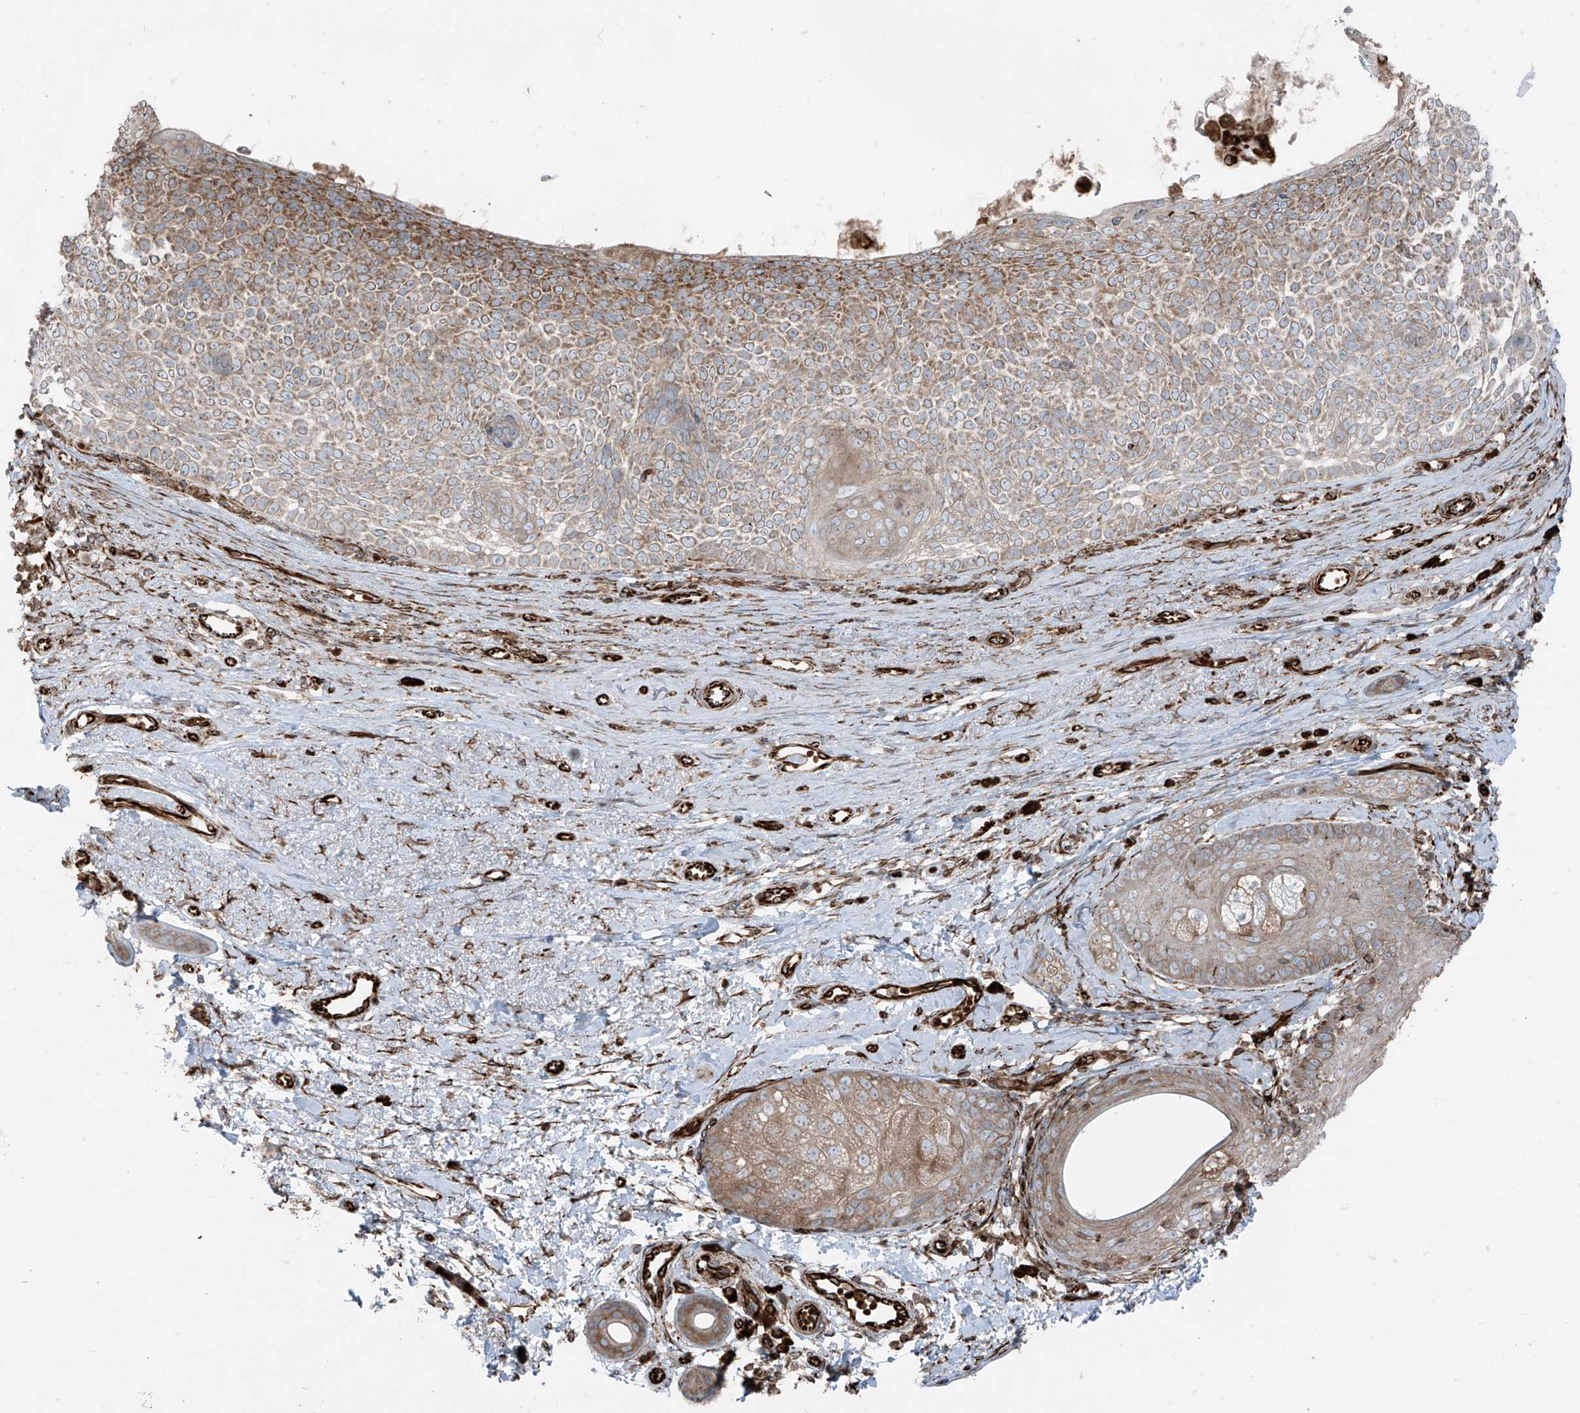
{"staining": {"intensity": "moderate", "quantity": "25%-75%", "location": "cytoplasmic/membranous"}, "tissue": "skin cancer", "cell_type": "Tumor cells", "image_type": "cancer", "snomed": [{"axis": "morphology", "description": "Basal cell carcinoma"}, {"axis": "topography", "description": "Skin"}], "caption": "Human basal cell carcinoma (skin) stained with a protein marker reveals moderate staining in tumor cells.", "gene": "ERLEC1", "patient": {"sex": "female", "age": 81}}